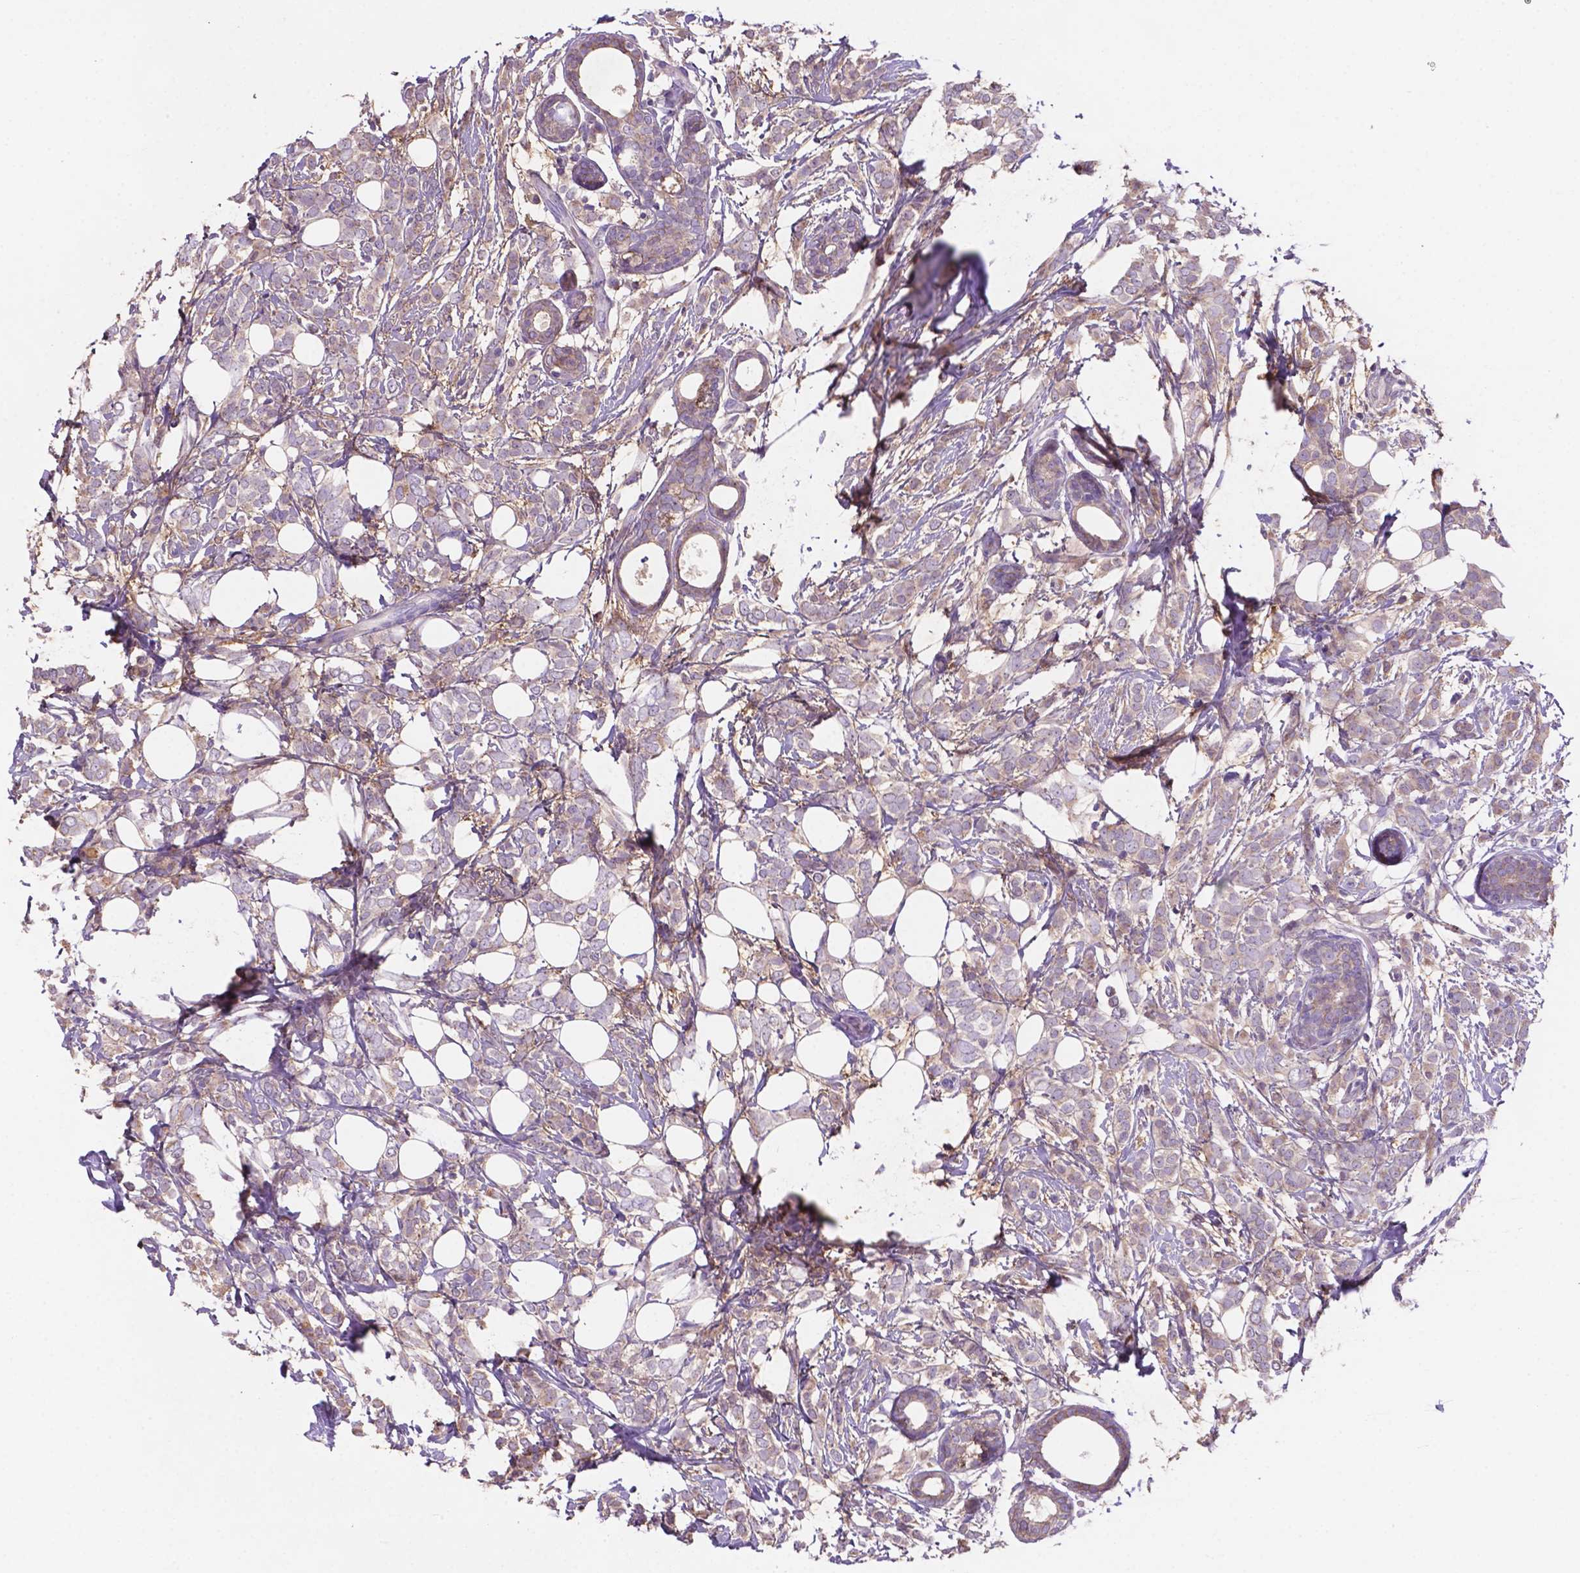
{"staining": {"intensity": "weak", "quantity": "<25%", "location": "cytoplasmic/membranous"}, "tissue": "breast cancer", "cell_type": "Tumor cells", "image_type": "cancer", "snomed": [{"axis": "morphology", "description": "Lobular carcinoma"}, {"axis": "topography", "description": "Breast"}], "caption": "Histopathology image shows no significant protein staining in tumor cells of breast cancer. The staining was performed using DAB to visualize the protein expression in brown, while the nuclei were stained in blue with hematoxylin (Magnification: 20x).", "gene": "MKRN2OS", "patient": {"sex": "female", "age": 49}}